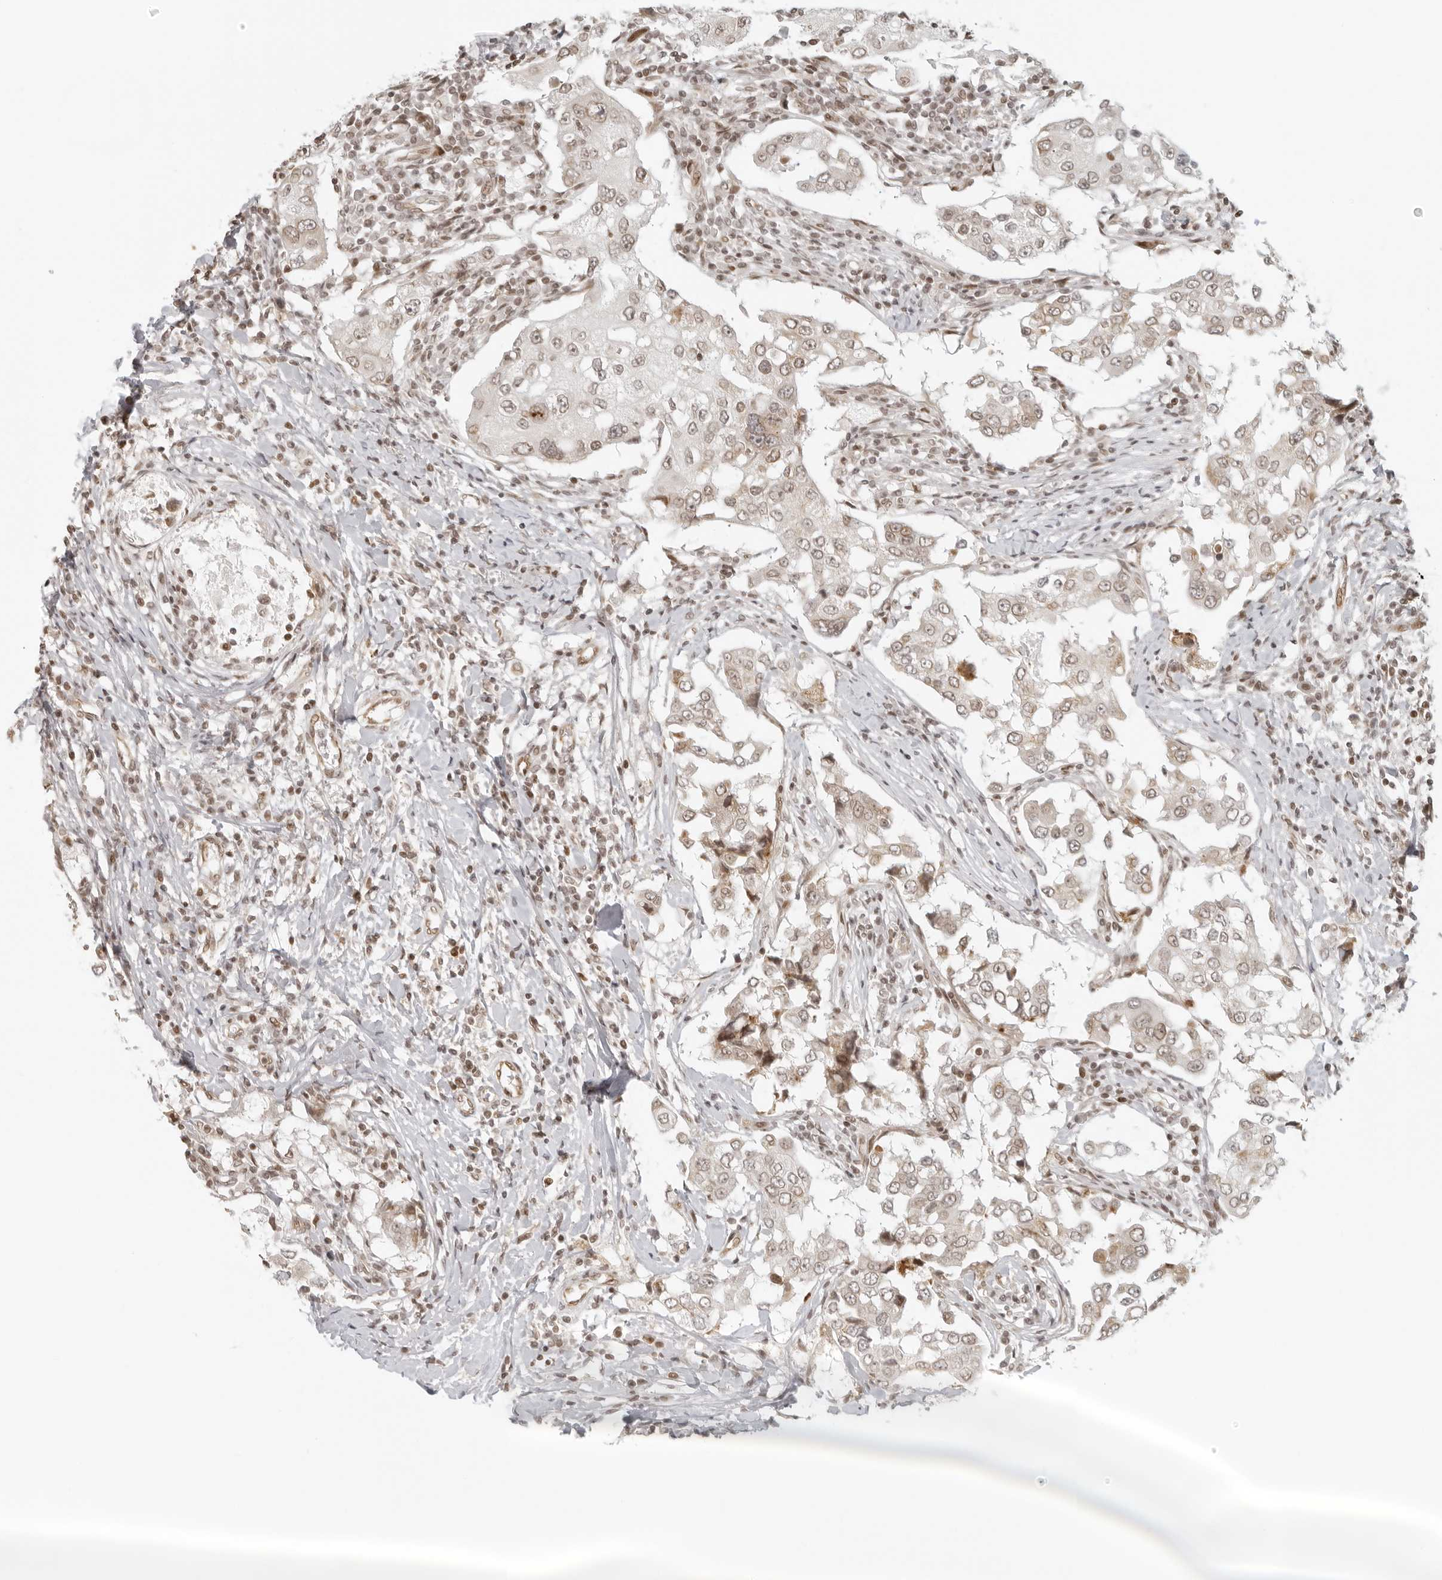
{"staining": {"intensity": "weak", "quantity": ">75%", "location": "nuclear"}, "tissue": "breast cancer", "cell_type": "Tumor cells", "image_type": "cancer", "snomed": [{"axis": "morphology", "description": "Duct carcinoma"}, {"axis": "topography", "description": "Breast"}], "caption": "Human intraductal carcinoma (breast) stained with a brown dye exhibits weak nuclear positive positivity in approximately >75% of tumor cells.", "gene": "ZNF407", "patient": {"sex": "female", "age": 27}}